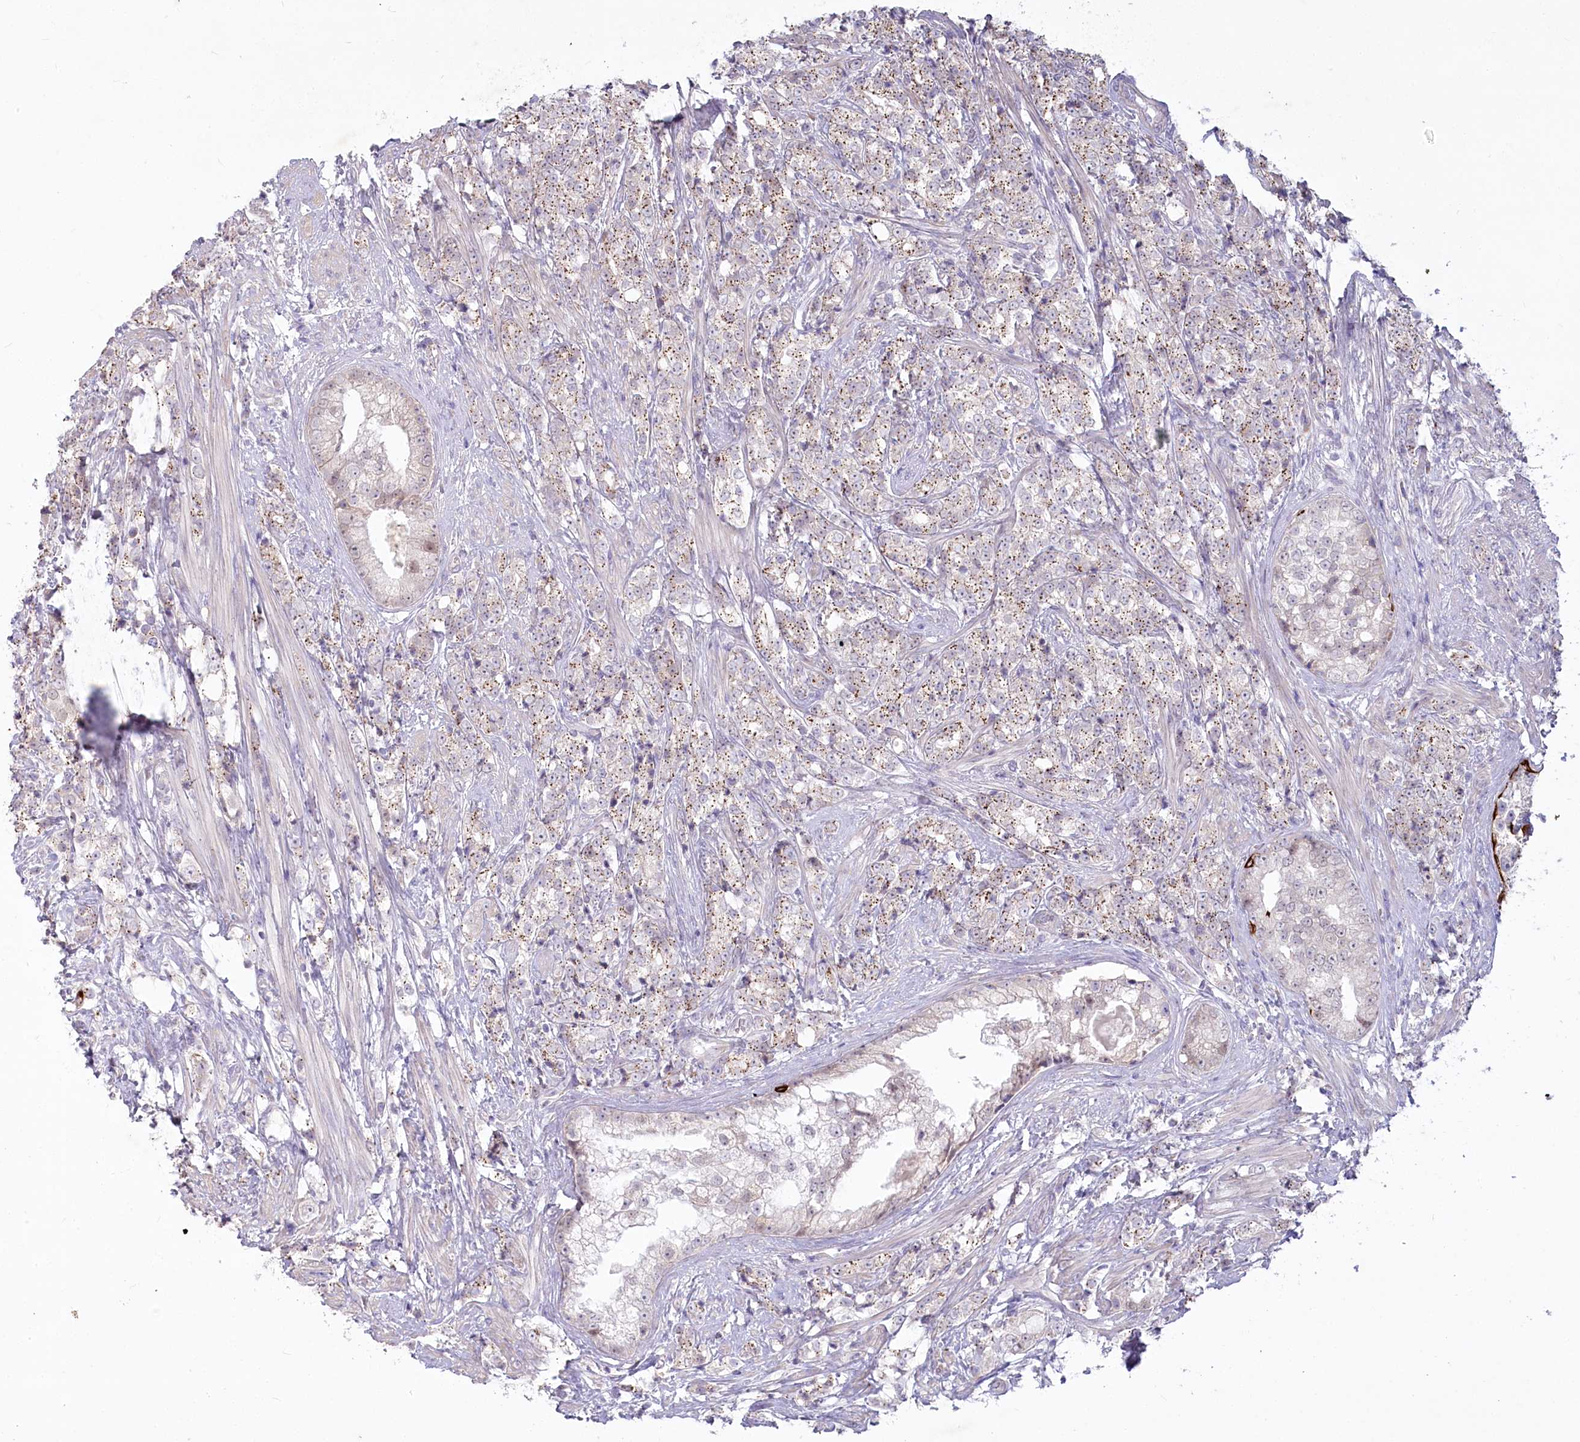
{"staining": {"intensity": "weak", "quantity": ">75%", "location": "cytoplasmic/membranous"}, "tissue": "prostate cancer", "cell_type": "Tumor cells", "image_type": "cancer", "snomed": [{"axis": "morphology", "description": "Adenocarcinoma, High grade"}, {"axis": "topography", "description": "Prostate"}], "caption": "IHC micrograph of neoplastic tissue: human high-grade adenocarcinoma (prostate) stained using immunohistochemistry (IHC) displays low levels of weak protein expression localized specifically in the cytoplasmic/membranous of tumor cells, appearing as a cytoplasmic/membranous brown color.", "gene": "ABITRAM", "patient": {"sex": "male", "age": 69}}